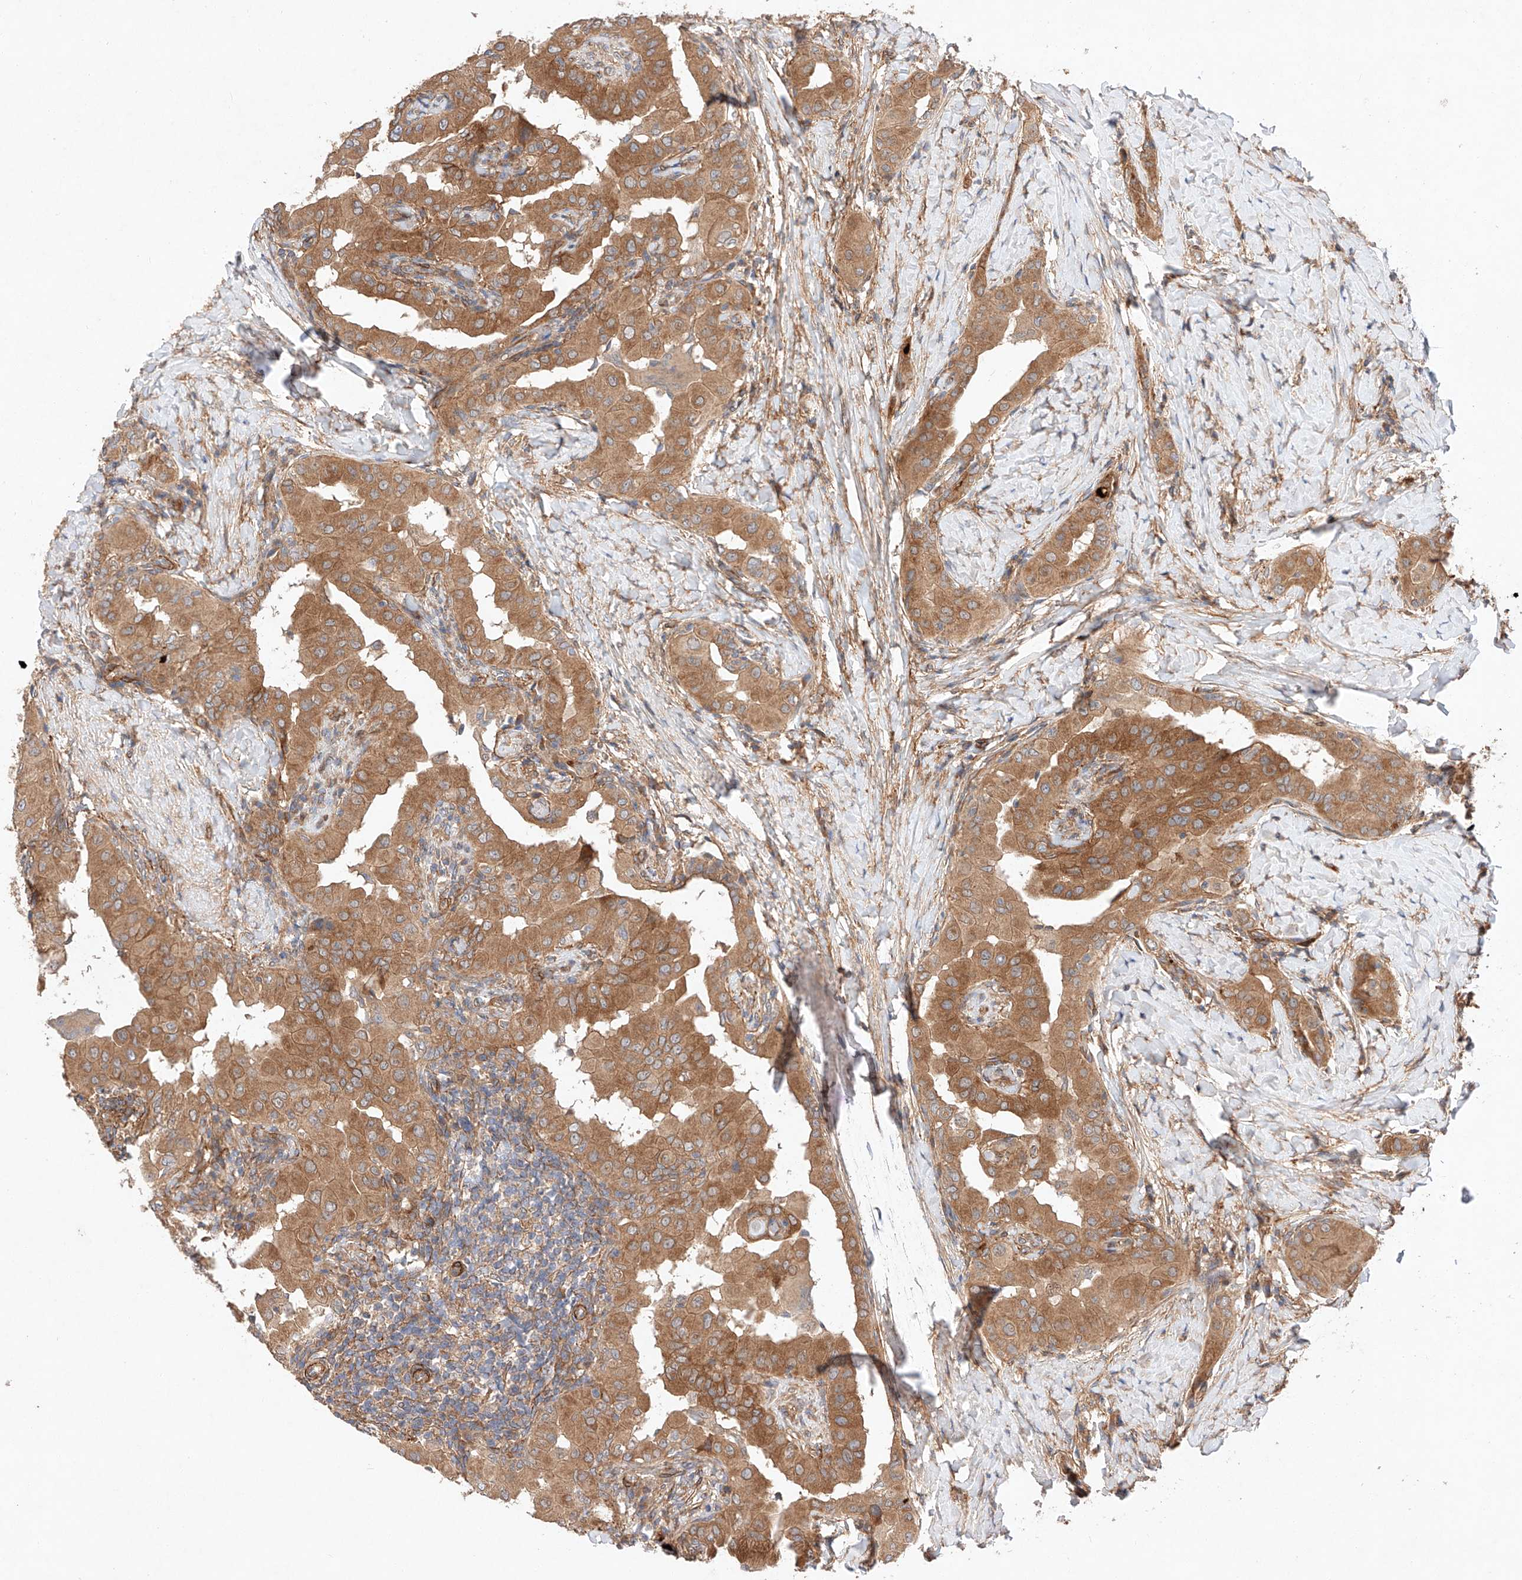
{"staining": {"intensity": "moderate", "quantity": ">75%", "location": "cytoplasmic/membranous"}, "tissue": "thyroid cancer", "cell_type": "Tumor cells", "image_type": "cancer", "snomed": [{"axis": "morphology", "description": "Papillary adenocarcinoma, NOS"}, {"axis": "topography", "description": "Thyroid gland"}], "caption": "This image reveals immunohistochemistry staining of thyroid cancer, with medium moderate cytoplasmic/membranous expression in approximately >75% of tumor cells.", "gene": "RAB23", "patient": {"sex": "male", "age": 33}}